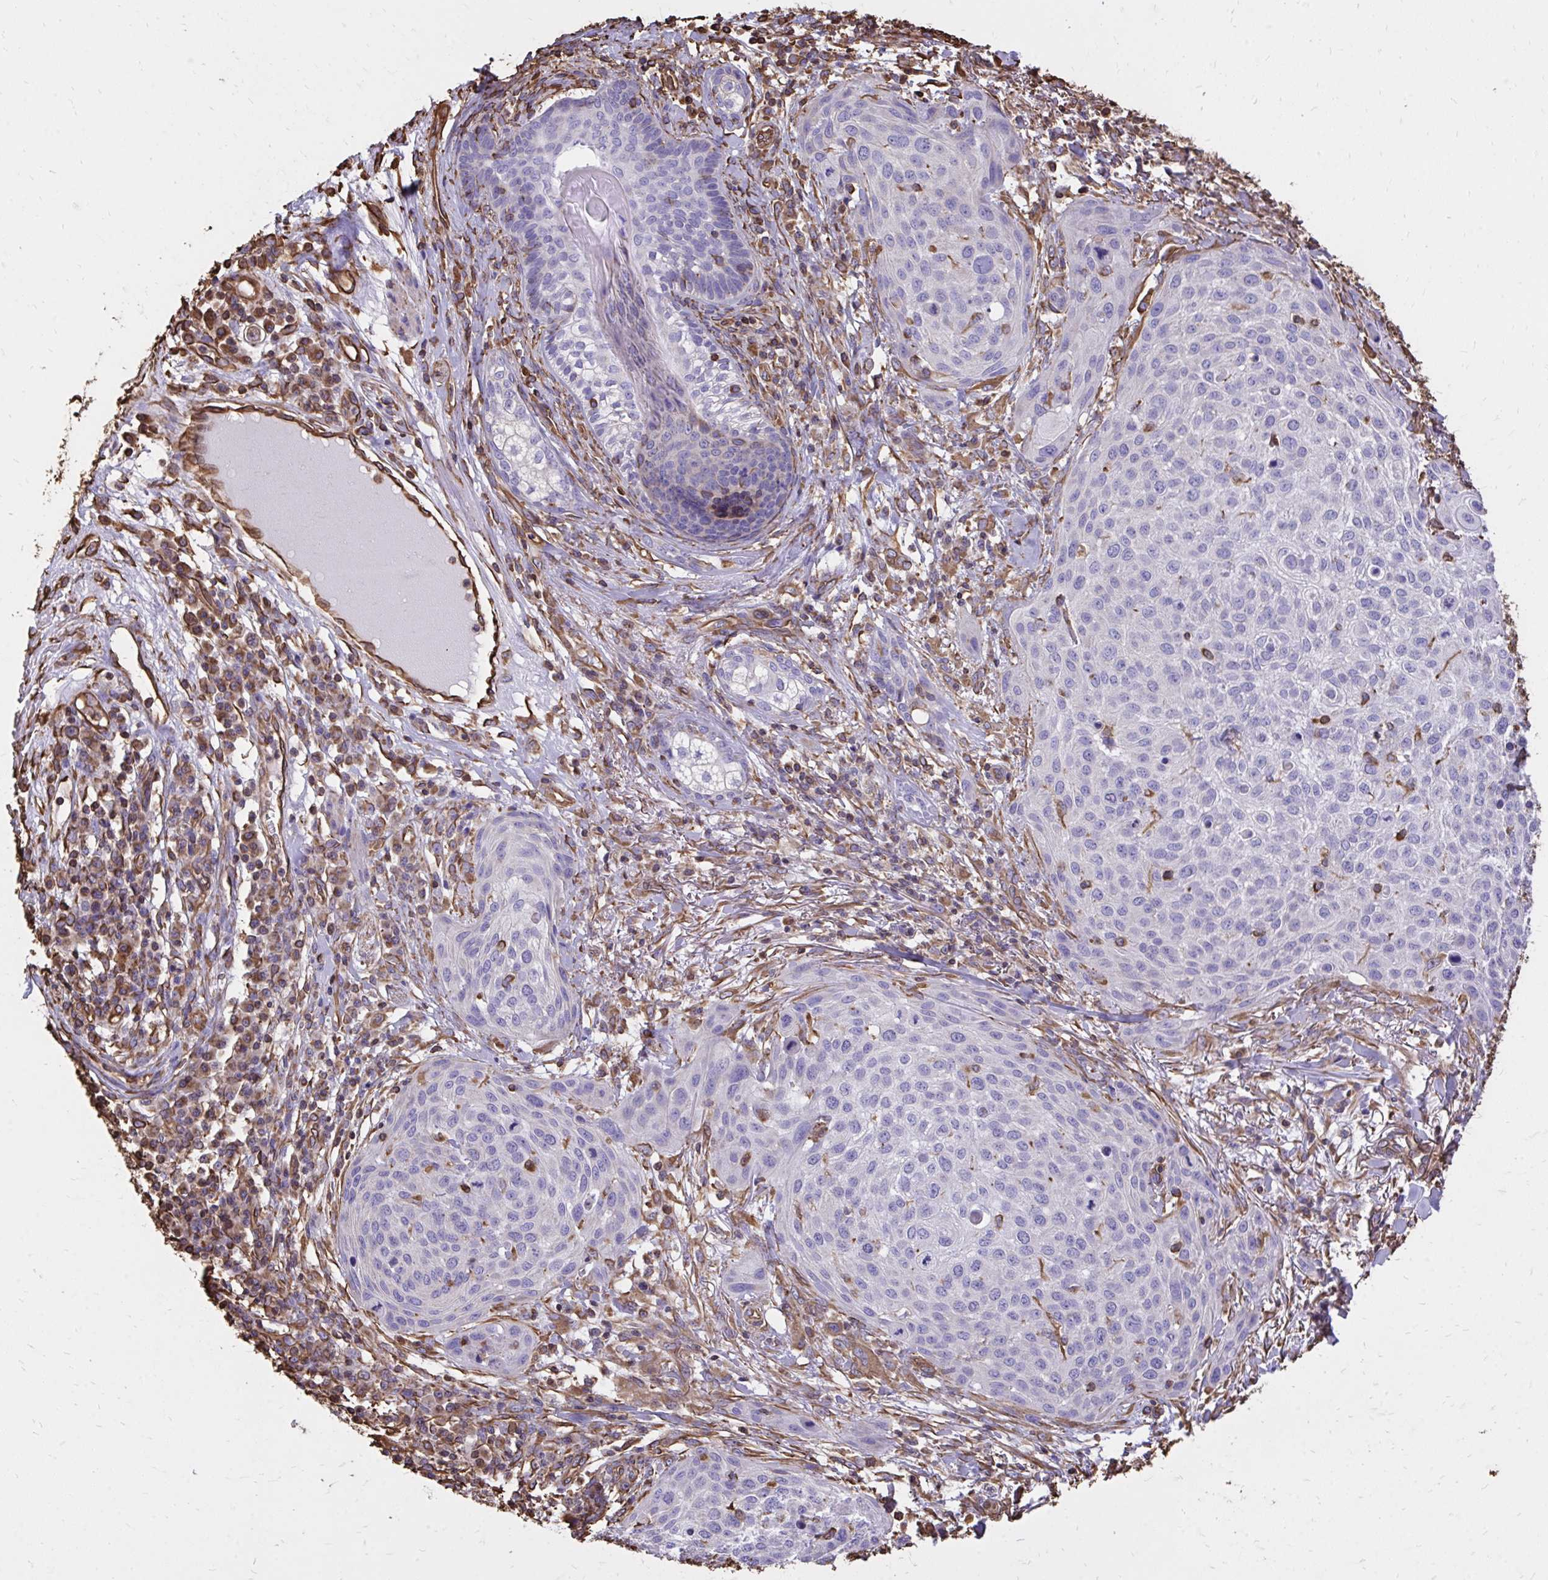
{"staining": {"intensity": "negative", "quantity": "none", "location": "none"}, "tissue": "skin cancer", "cell_type": "Tumor cells", "image_type": "cancer", "snomed": [{"axis": "morphology", "description": "Squamous cell carcinoma, NOS"}, {"axis": "topography", "description": "Skin"}], "caption": "Immunohistochemistry (IHC) histopathology image of neoplastic tissue: skin cancer stained with DAB (3,3'-diaminobenzidine) shows no significant protein staining in tumor cells.", "gene": "RNF103", "patient": {"sex": "female", "age": 87}}